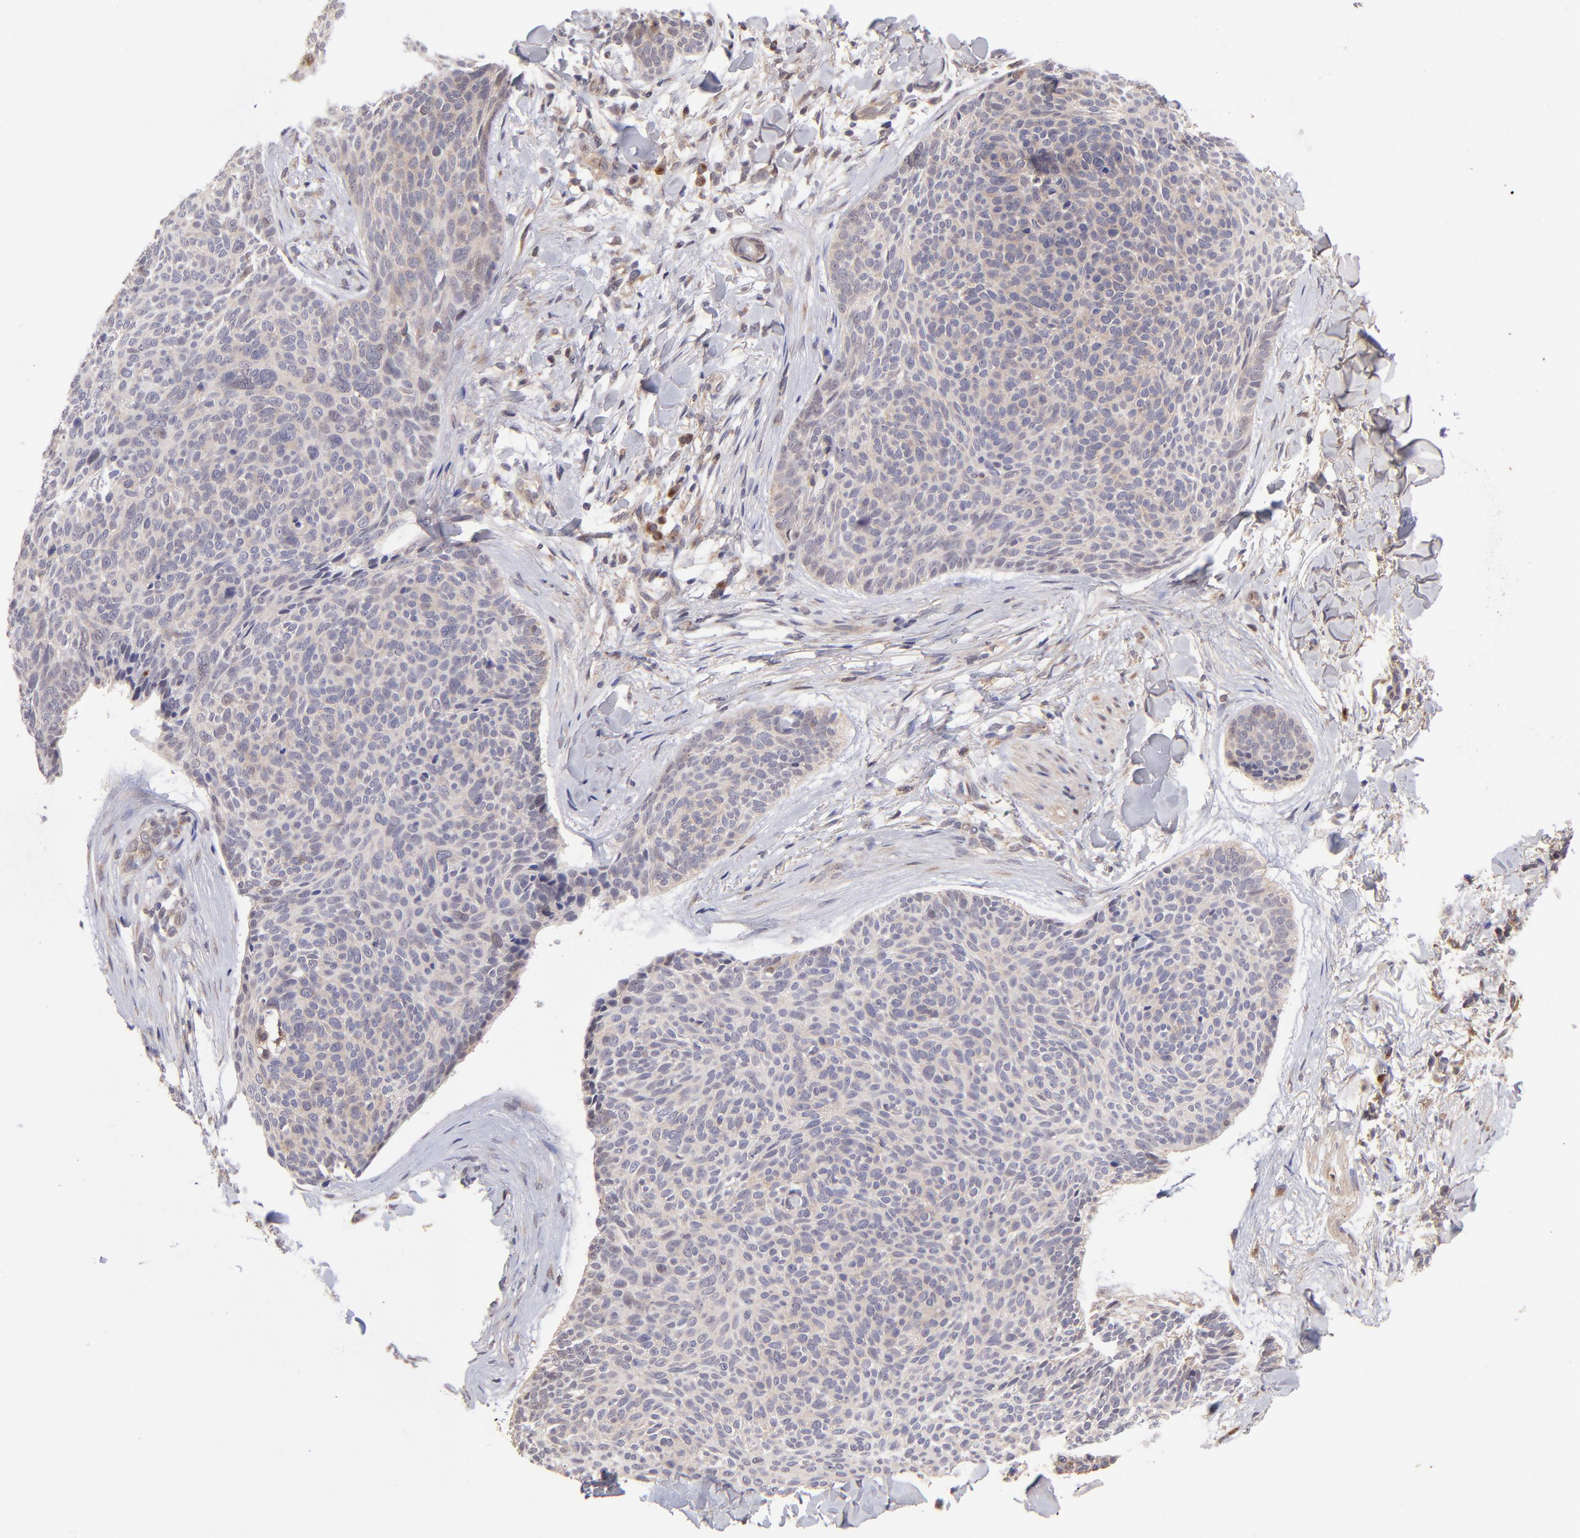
{"staining": {"intensity": "weak", "quantity": ">75%", "location": "cytoplasmic/membranous"}, "tissue": "skin cancer", "cell_type": "Tumor cells", "image_type": "cancer", "snomed": [{"axis": "morphology", "description": "Normal tissue, NOS"}, {"axis": "morphology", "description": "Basal cell carcinoma"}, {"axis": "topography", "description": "Skin"}], "caption": "Human skin cancer (basal cell carcinoma) stained with a protein marker reveals weak staining in tumor cells.", "gene": "NSF", "patient": {"sex": "female", "age": 57}}